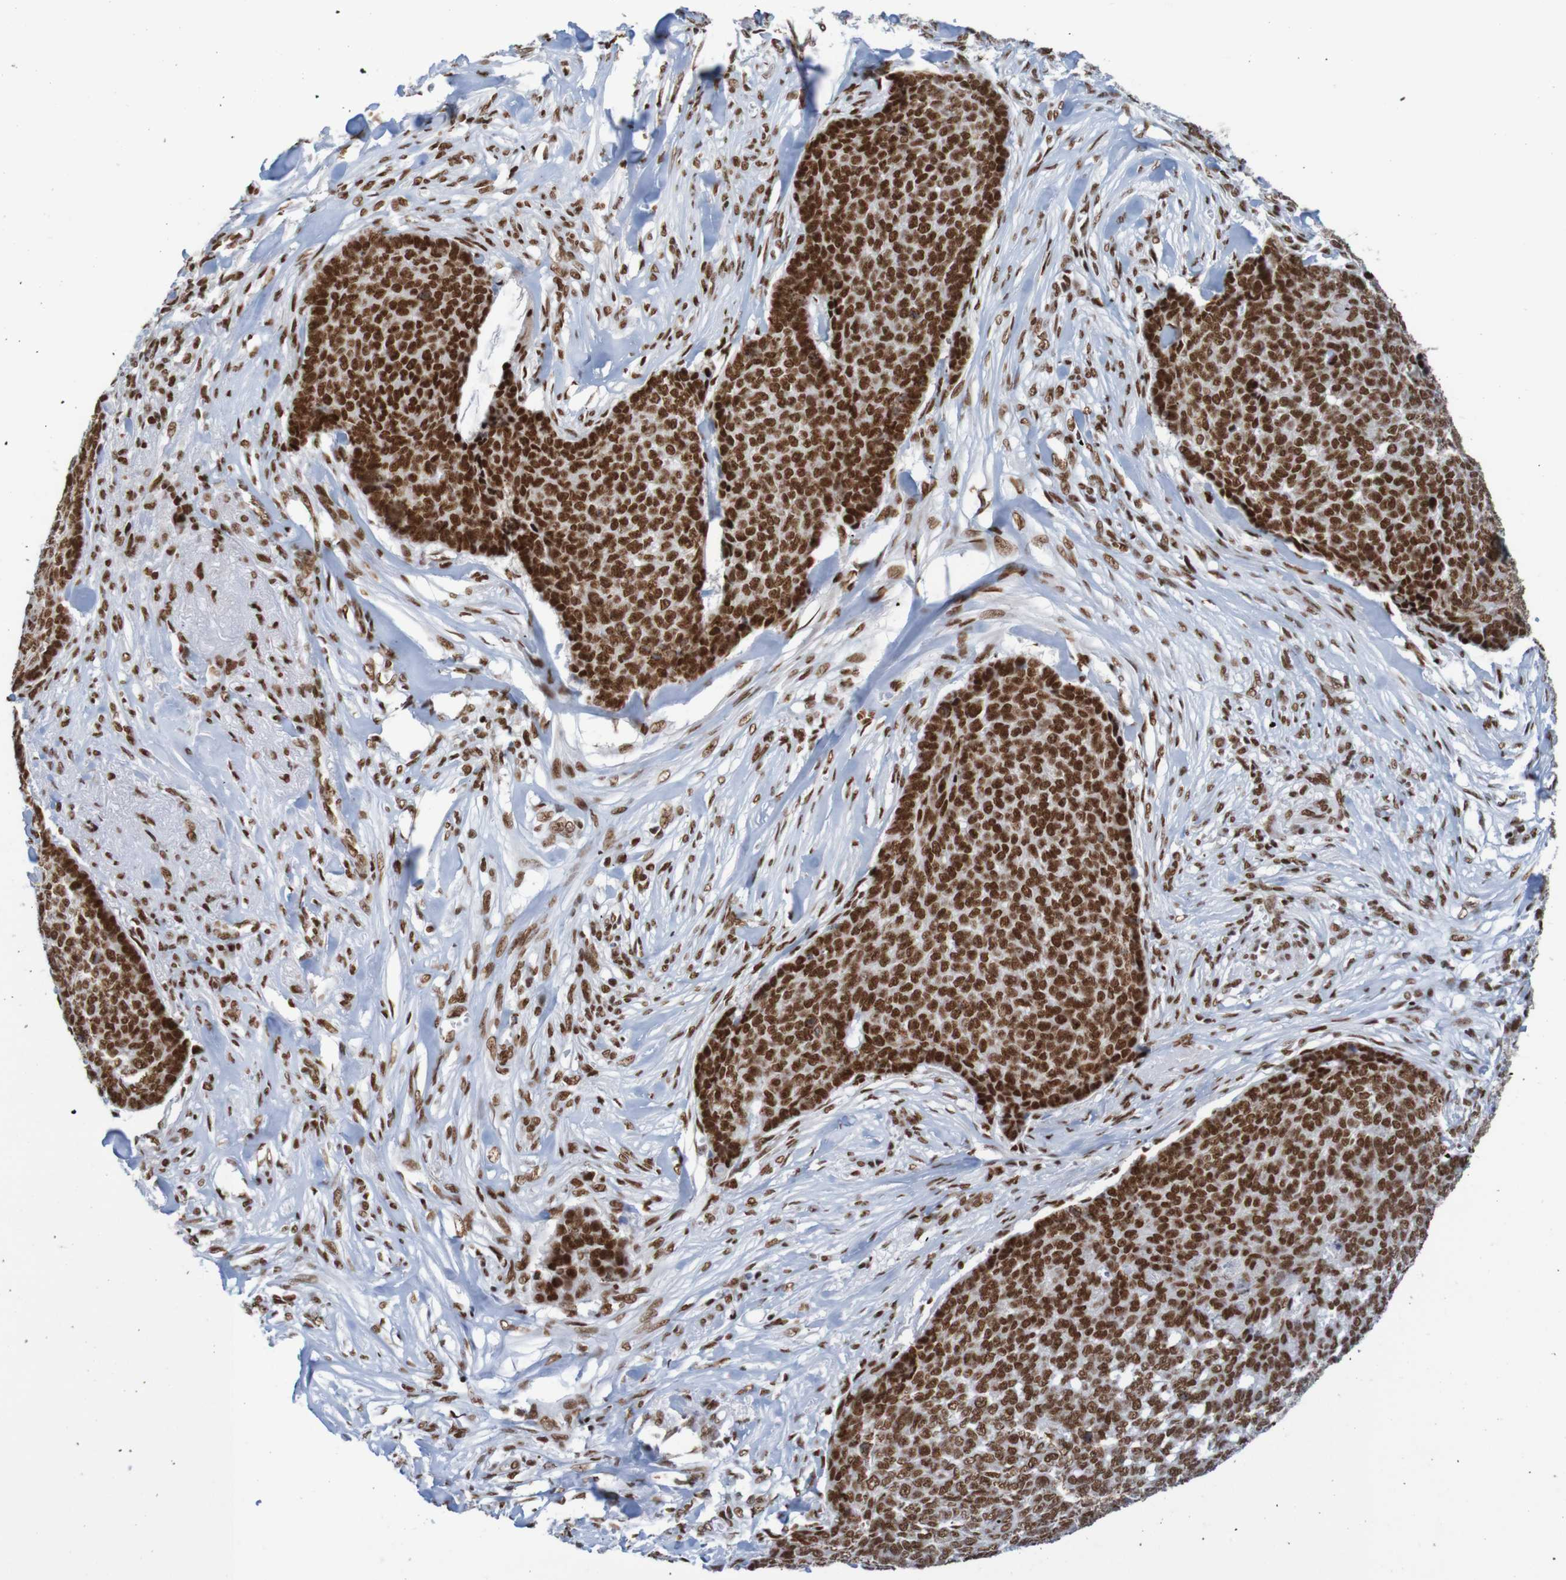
{"staining": {"intensity": "strong", "quantity": ">75%", "location": "nuclear"}, "tissue": "skin cancer", "cell_type": "Tumor cells", "image_type": "cancer", "snomed": [{"axis": "morphology", "description": "Basal cell carcinoma"}, {"axis": "topography", "description": "Skin"}], "caption": "Approximately >75% of tumor cells in human basal cell carcinoma (skin) display strong nuclear protein expression as visualized by brown immunohistochemical staining.", "gene": "THRAP3", "patient": {"sex": "male", "age": 84}}